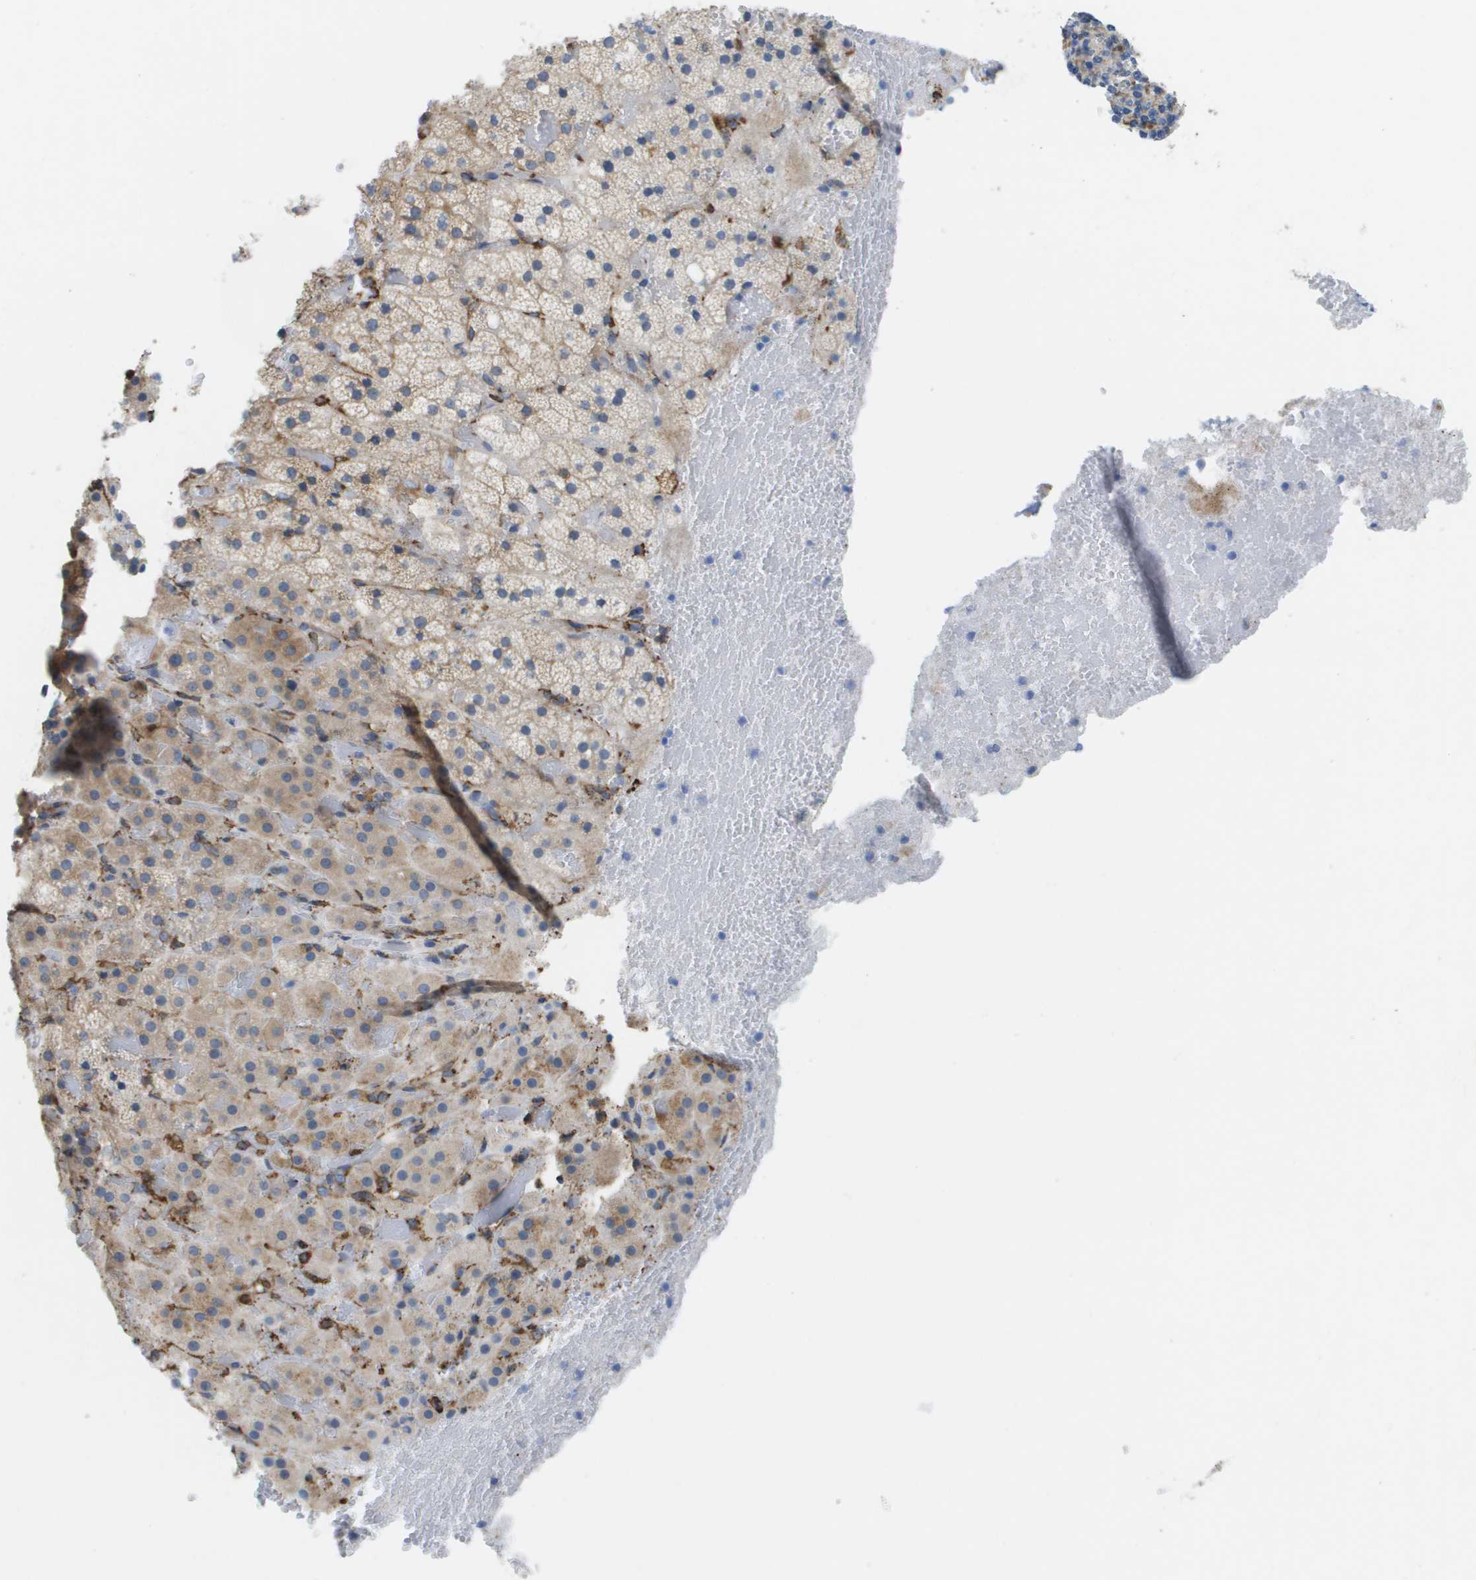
{"staining": {"intensity": "moderate", "quantity": "25%-75%", "location": "cytoplasmic/membranous"}, "tissue": "adrenal gland", "cell_type": "Glandular cells", "image_type": "normal", "snomed": [{"axis": "morphology", "description": "Normal tissue, NOS"}, {"axis": "topography", "description": "Adrenal gland"}], "caption": "Immunohistochemical staining of normal adrenal gland shows 25%-75% levels of moderate cytoplasmic/membranous protein staining in approximately 25%-75% of glandular cells. The staining was performed using DAB (3,3'-diaminobenzidine) to visualize the protein expression in brown, while the nuclei were stained in blue with hematoxylin (Magnification: 20x).", "gene": "ST3GAL2", "patient": {"sex": "female", "age": 59}}